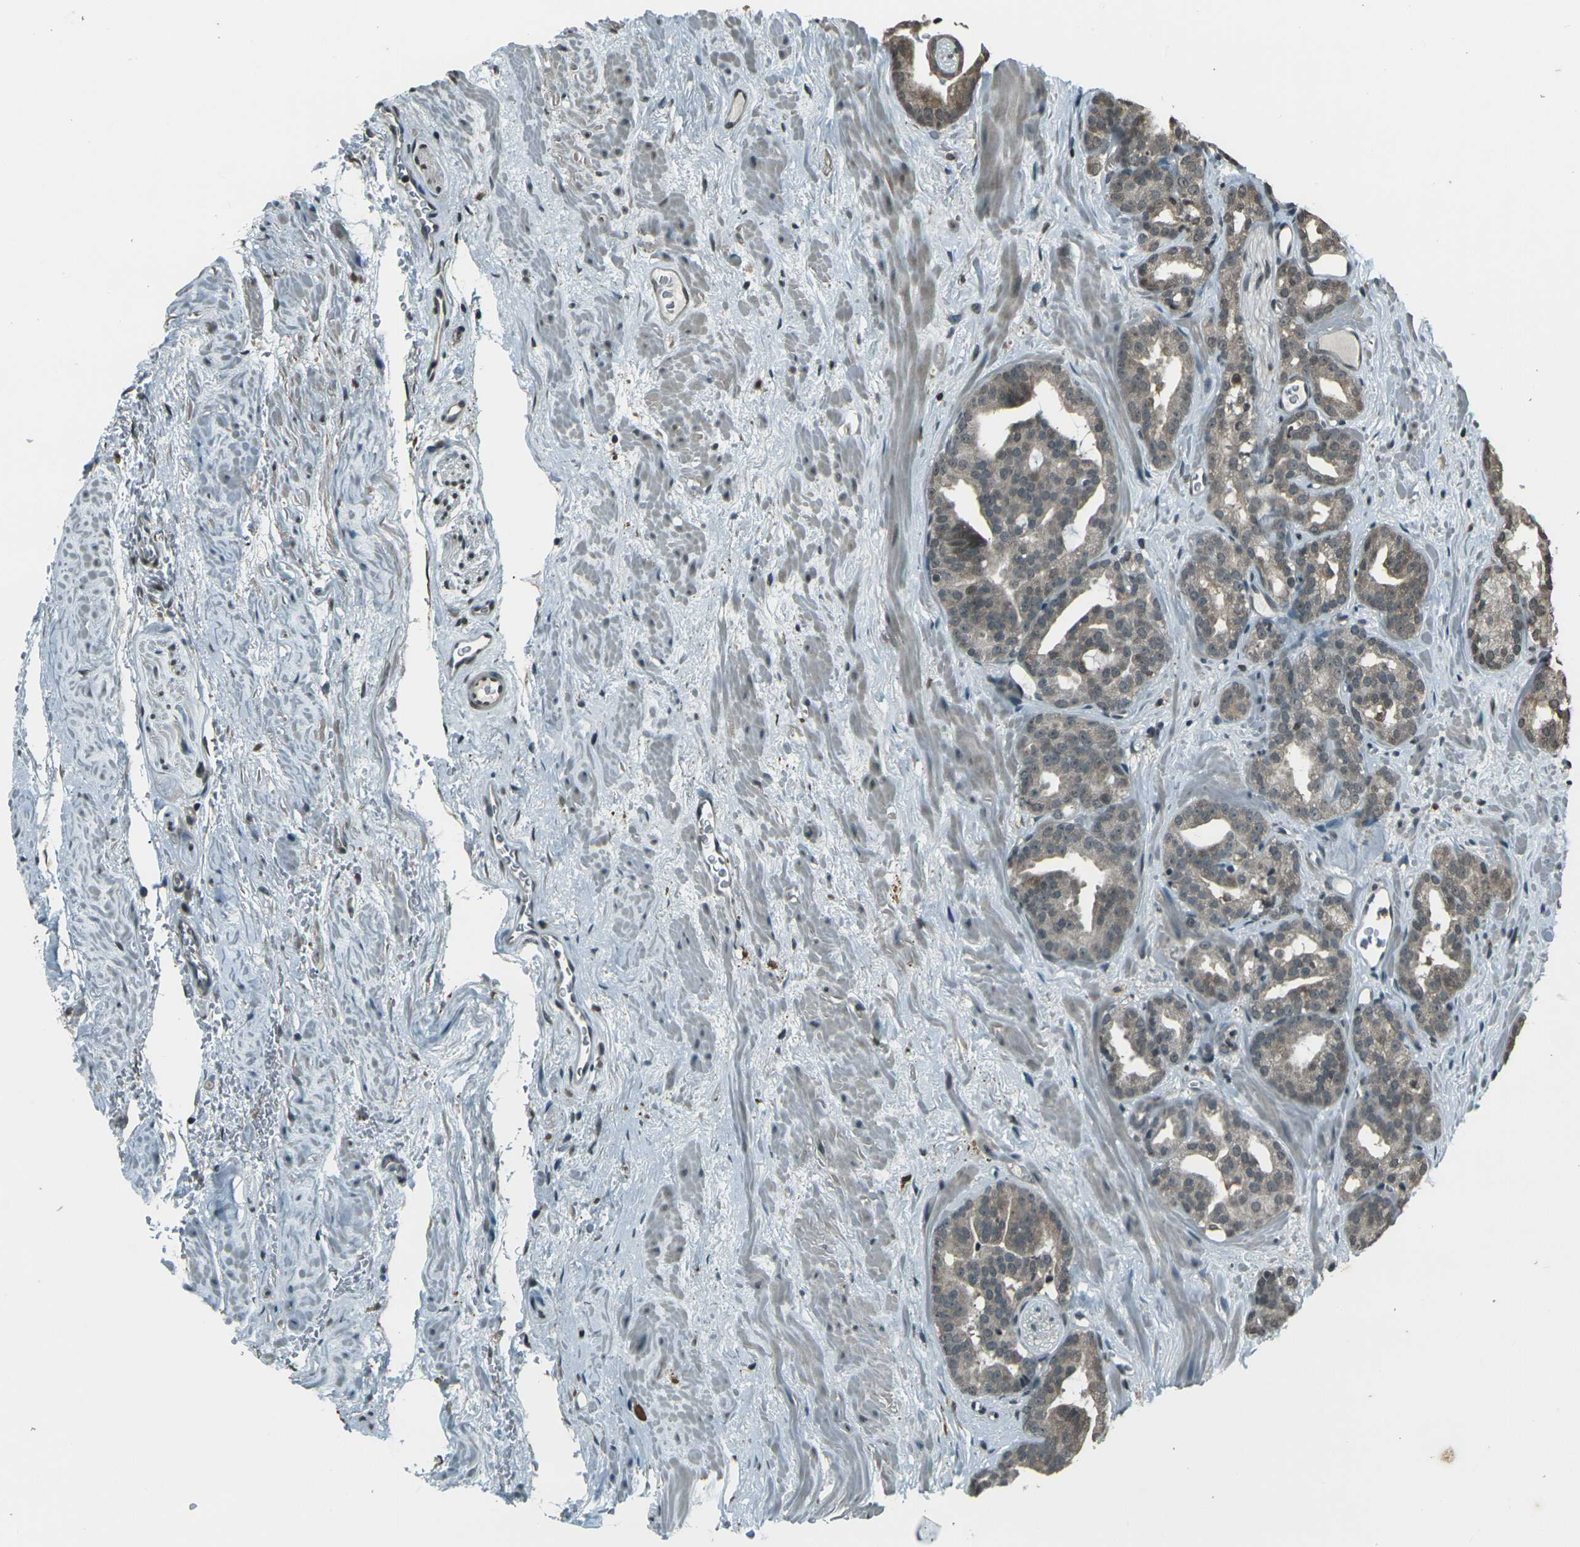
{"staining": {"intensity": "weak", "quantity": ">75%", "location": "cytoplasmic/membranous,nuclear"}, "tissue": "prostate cancer", "cell_type": "Tumor cells", "image_type": "cancer", "snomed": [{"axis": "morphology", "description": "Adenocarcinoma, Low grade"}, {"axis": "topography", "description": "Prostate"}], "caption": "Human prostate cancer (low-grade adenocarcinoma) stained with a brown dye demonstrates weak cytoplasmic/membranous and nuclear positive staining in approximately >75% of tumor cells.", "gene": "PRPF8", "patient": {"sex": "male", "age": 63}}